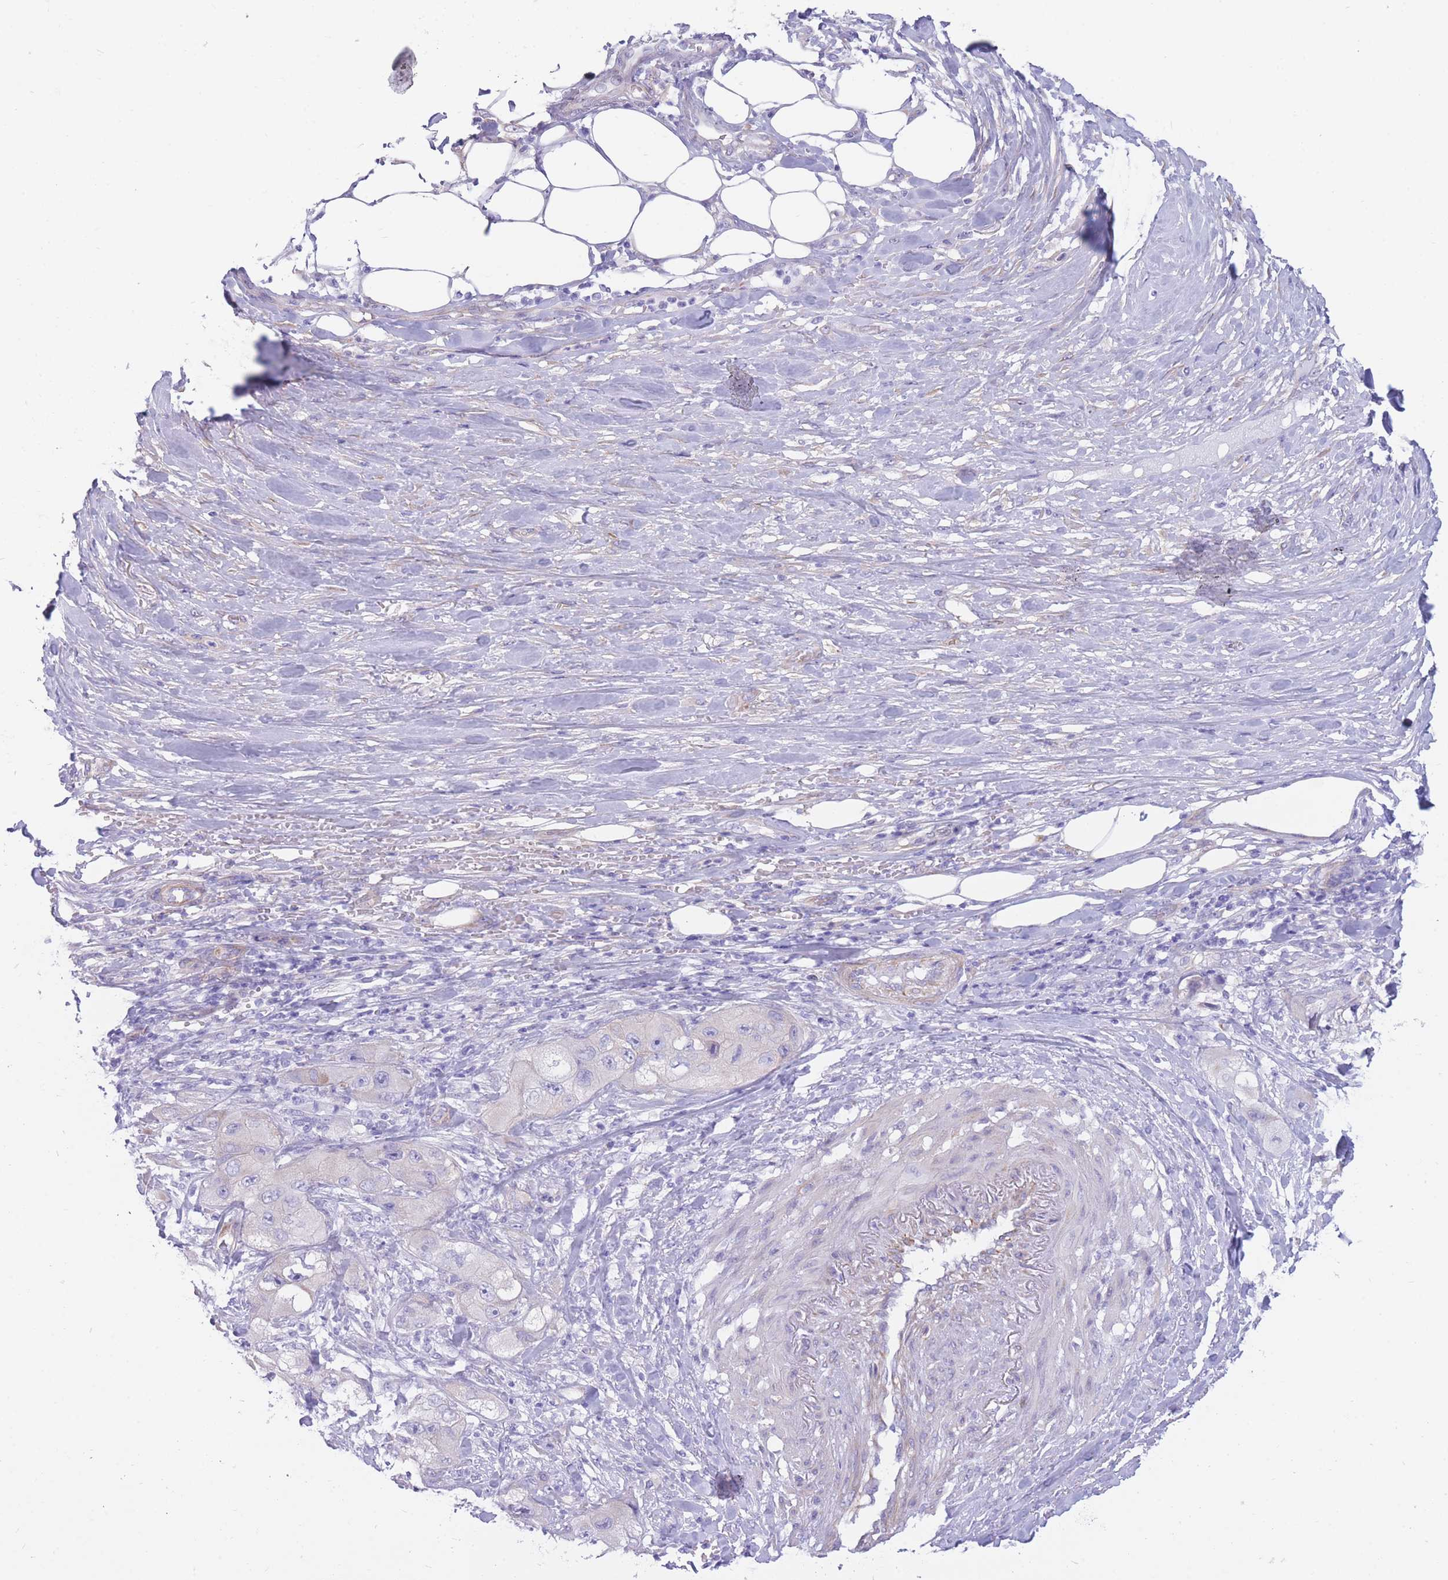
{"staining": {"intensity": "negative", "quantity": "none", "location": "none"}, "tissue": "skin cancer", "cell_type": "Tumor cells", "image_type": "cancer", "snomed": [{"axis": "morphology", "description": "Squamous cell carcinoma, NOS"}, {"axis": "topography", "description": "Skin"}, {"axis": "topography", "description": "Subcutis"}], "caption": "This is a histopathology image of IHC staining of skin cancer, which shows no positivity in tumor cells.", "gene": "MTSS2", "patient": {"sex": "male", "age": 73}}